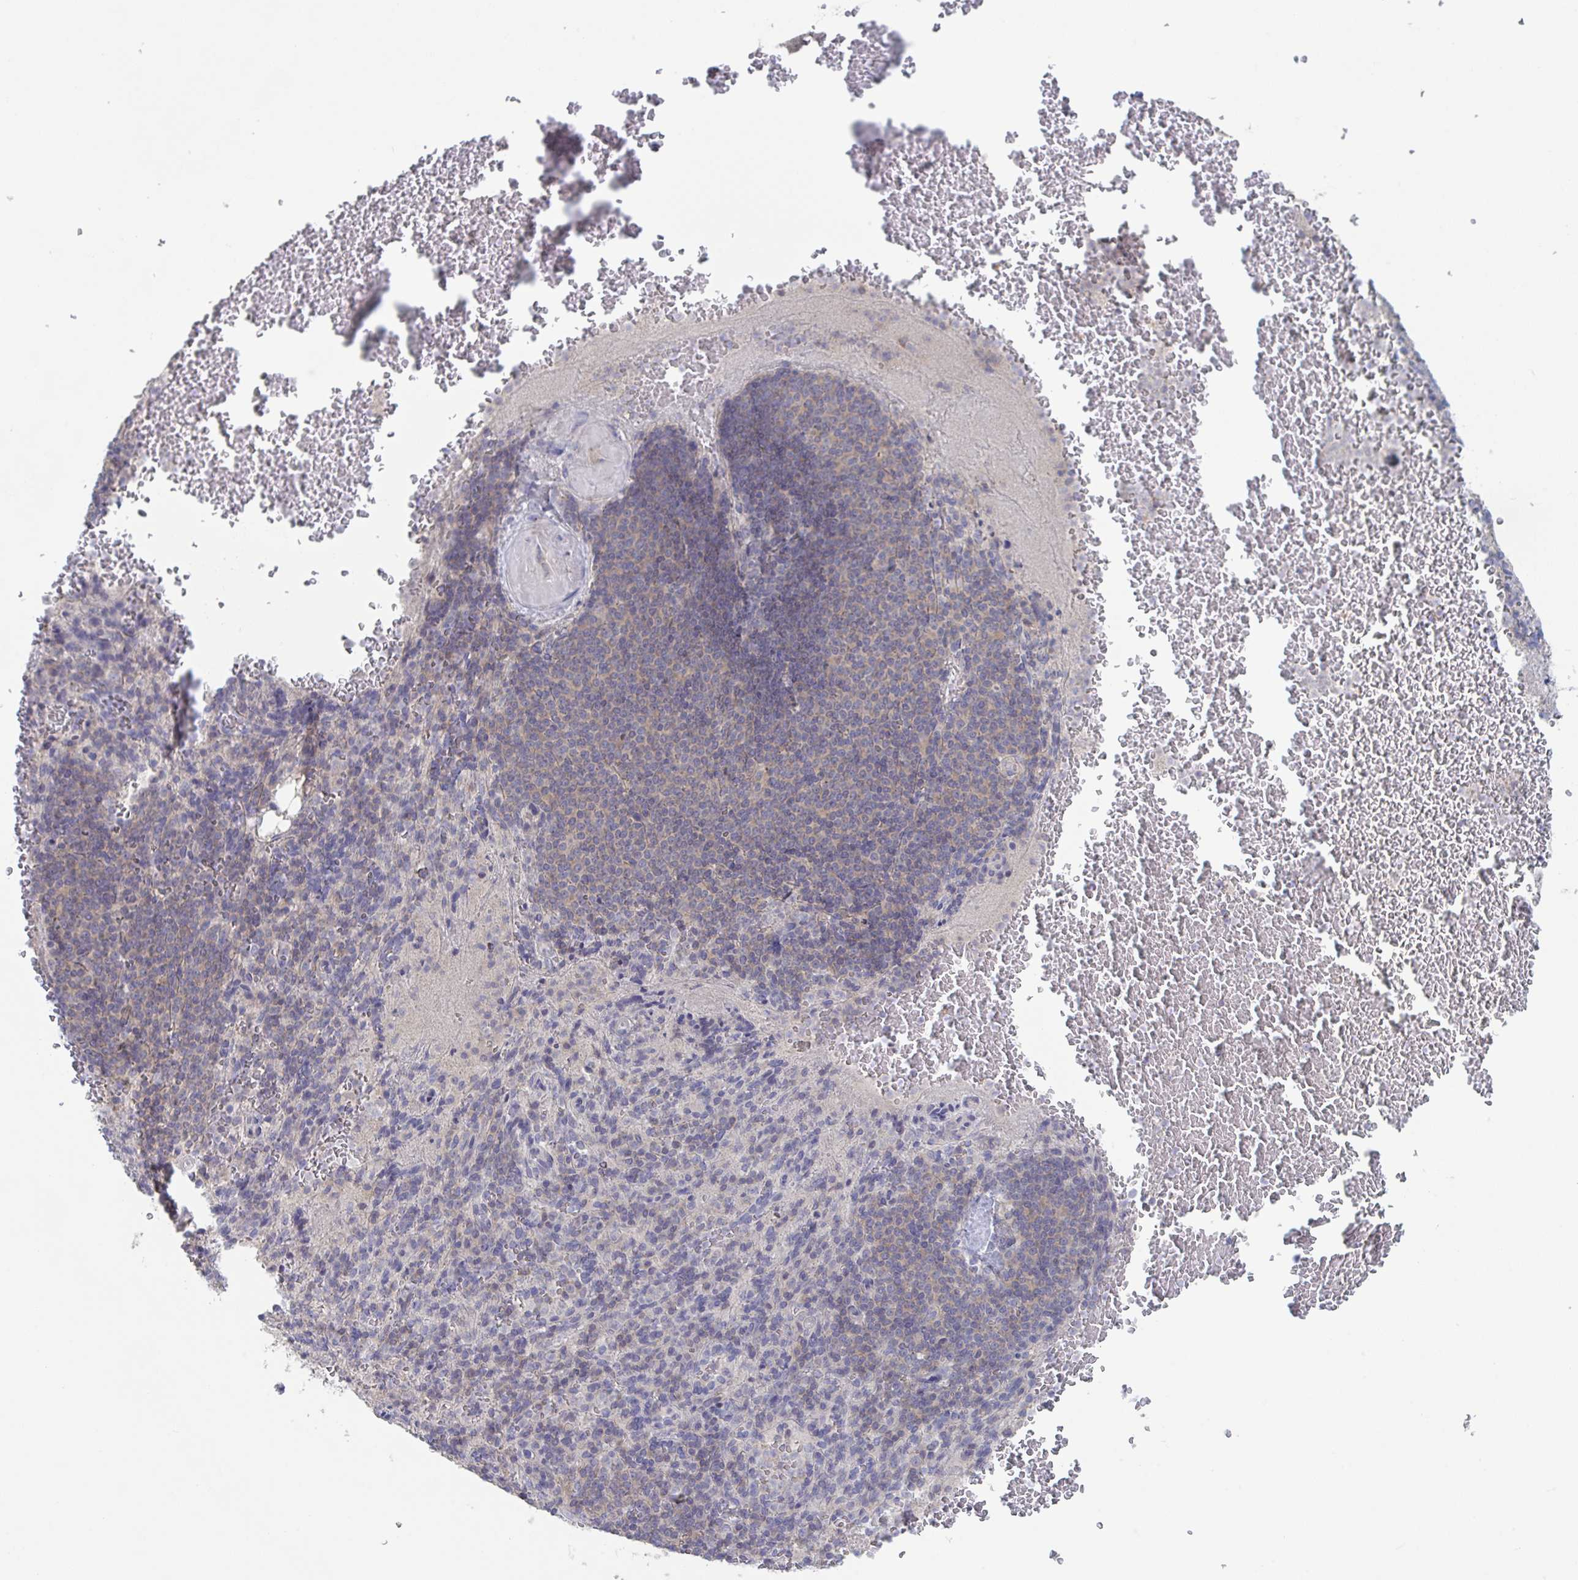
{"staining": {"intensity": "negative", "quantity": "none", "location": "none"}, "tissue": "spleen", "cell_type": "Cells in red pulp", "image_type": "normal", "snomed": [{"axis": "morphology", "description": "Normal tissue, NOS"}, {"axis": "topography", "description": "Spleen"}], "caption": "High magnification brightfield microscopy of normal spleen stained with DAB (3,3'-diaminobenzidine) (brown) and counterstained with hematoxylin (blue): cells in red pulp show no significant positivity. (DAB IHC with hematoxylin counter stain).", "gene": "STK26", "patient": {"sex": "female", "age": 74}}